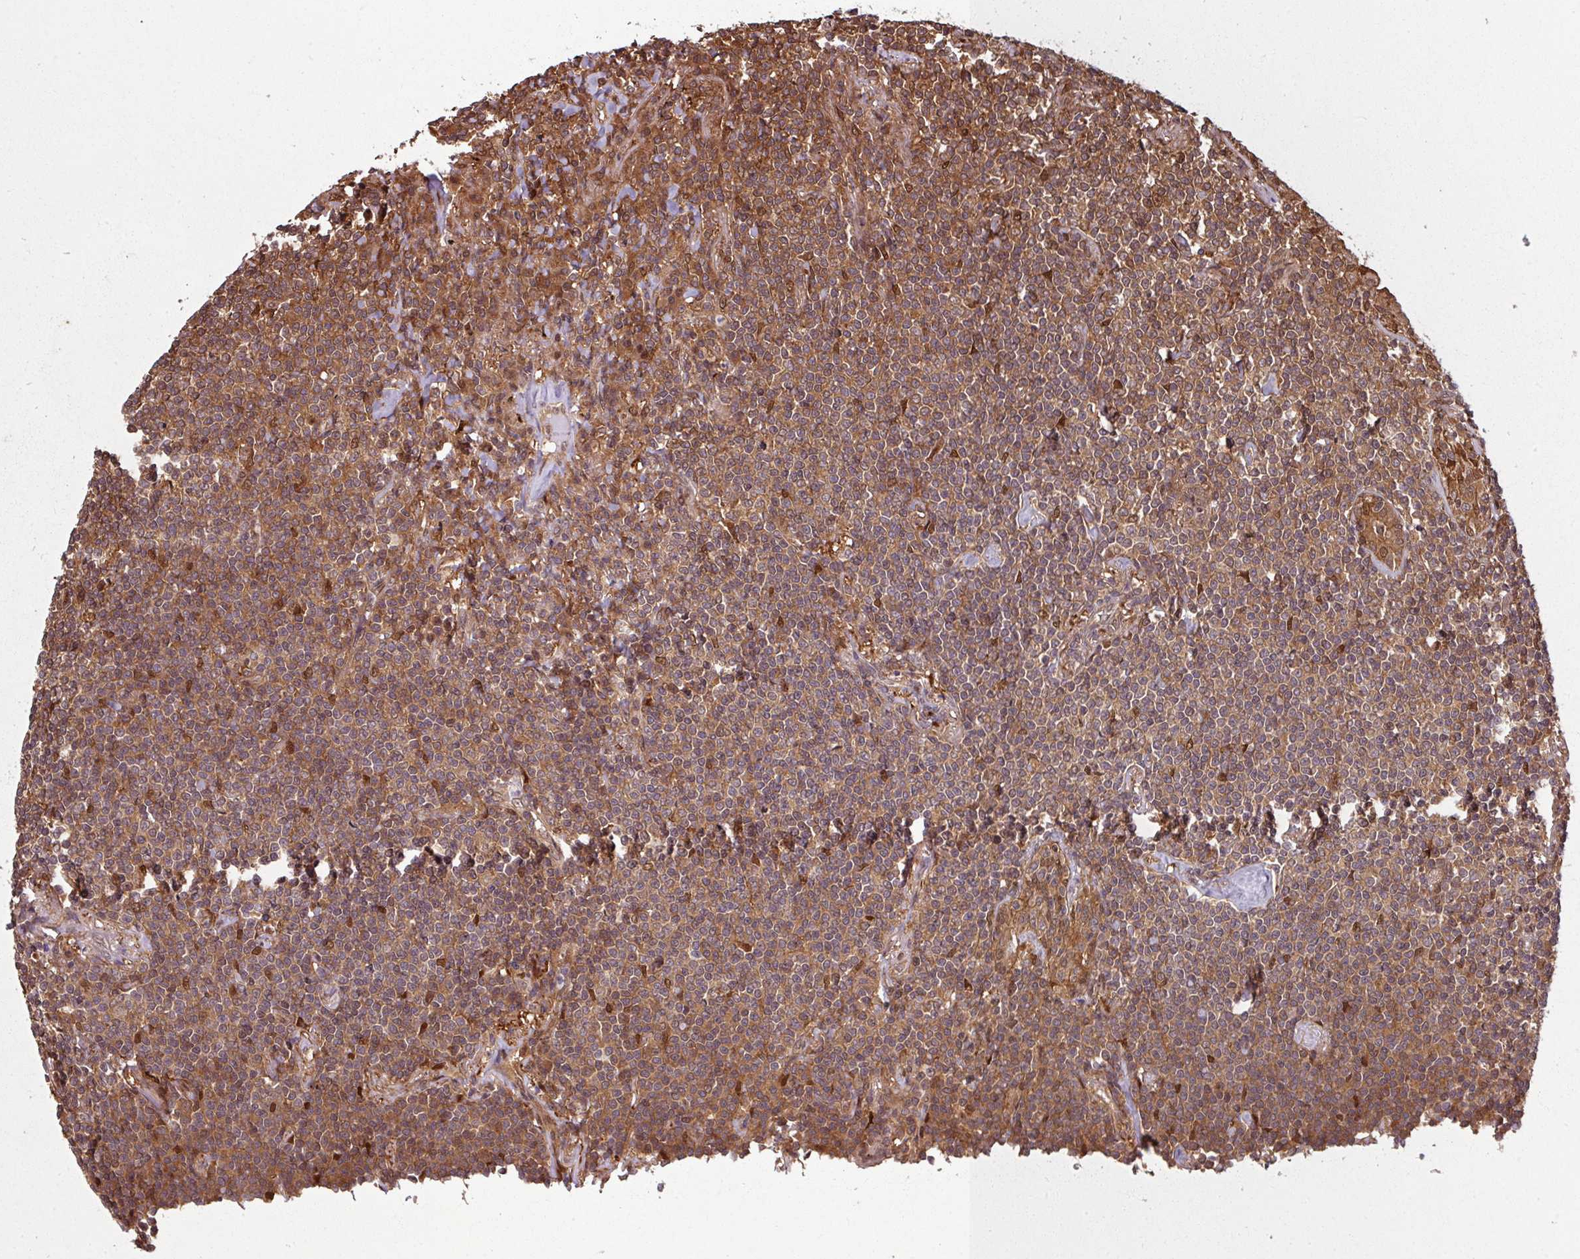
{"staining": {"intensity": "moderate", "quantity": ">75%", "location": "cytoplasmic/membranous"}, "tissue": "lymphoma", "cell_type": "Tumor cells", "image_type": "cancer", "snomed": [{"axis": "morphology", "description": "Malignant lymphoma, non-Hodgkin's type, Low grade"}, {"axis": "topography", "description": "Lung"}], "caption": "DAB immunohistochemical staining of low-grade malignant lymphoma, non-Hodgkin's type exhibits moderate cytoplasmic/membranous protein staining in approximately >75% of tumor cells.", "gene": "KCTD11", "patient": {"sex": "female", "age": 71}}